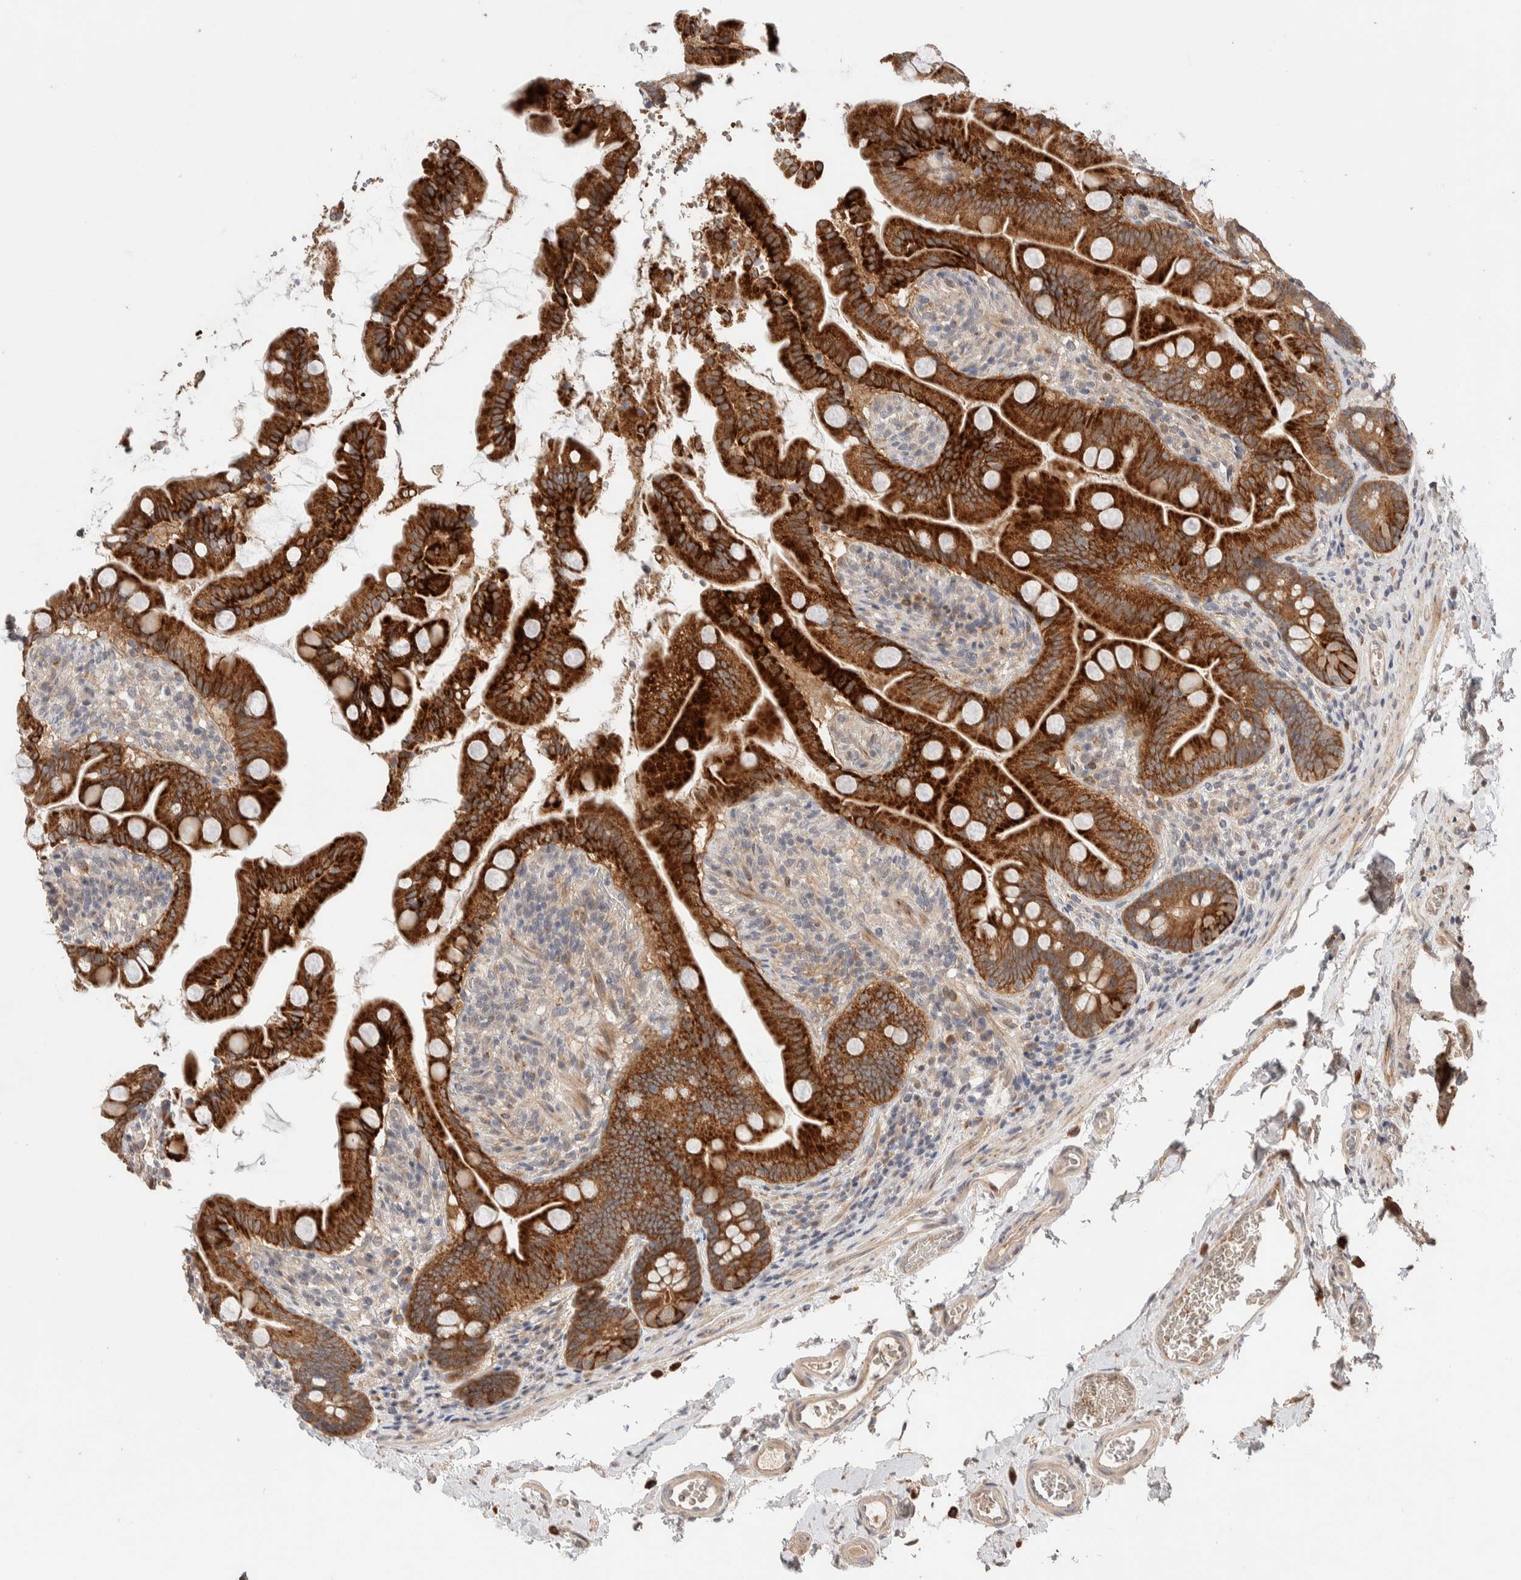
{"staining": {"intensity": "strong", "quantity": ">75%", "location": "cytoplasmic/membranous"}, "tissue": "small intestine", "cell_type": "Glandular cells", "image_type": "normal", "snomed": [{"axis": "morphology", "description": "Normal tissue, NOS"}, {"axis": "topography", "description": "Small intestine"}], "caption": "Approximately >75% of glandular cells in unremarkable small intestine demonstrate strong cytoplasmic/membranous protein staining as visualized by brown immunohistochemical staining.", "gene": "CASK", "patient": {"sex": "female", "age": 56}}